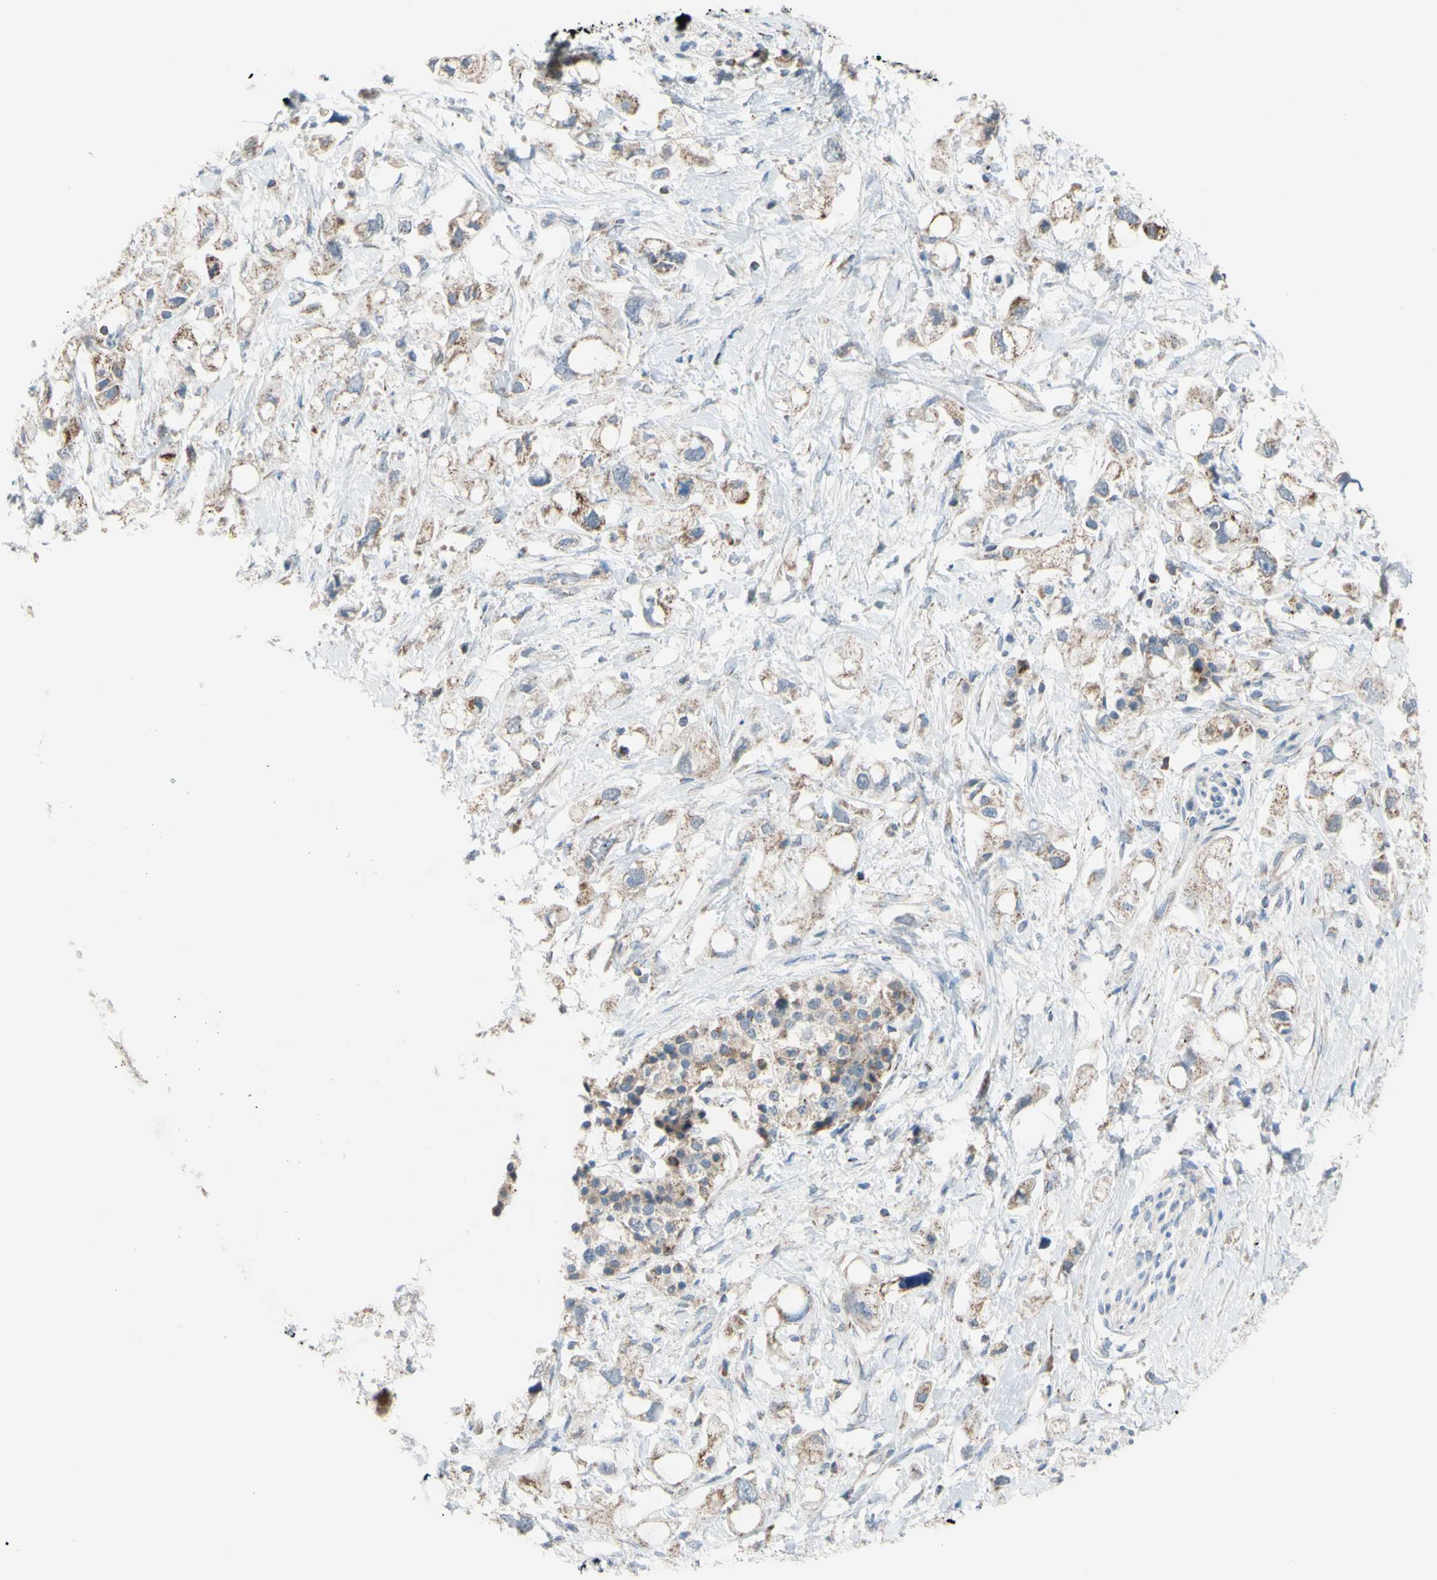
{"staining": {"intensity": "weak", "quantity": "25%-75%", "location": "cytoplasmic/membranous"}, "tissue": "pancreatic cancer", "cell_type": "Tumor cells", "image_type": "cancer", "snomed": [{"axis": "morphology", "description": "Adenocarcinoma, NOS"}, {"axis": "topography", "description": "Pancreas"}], "caption": "This photomicrograph exhibits adenocarcinoma (pancreatic) stained with IHC to label a protein in brown. The cytoplasmic/membranous of tumor cells show weak positivity for the protein. Nuclei are counter-stained blue.", "gene": "GLT8D1", "patient": {"sex": "female", "age": 56}}